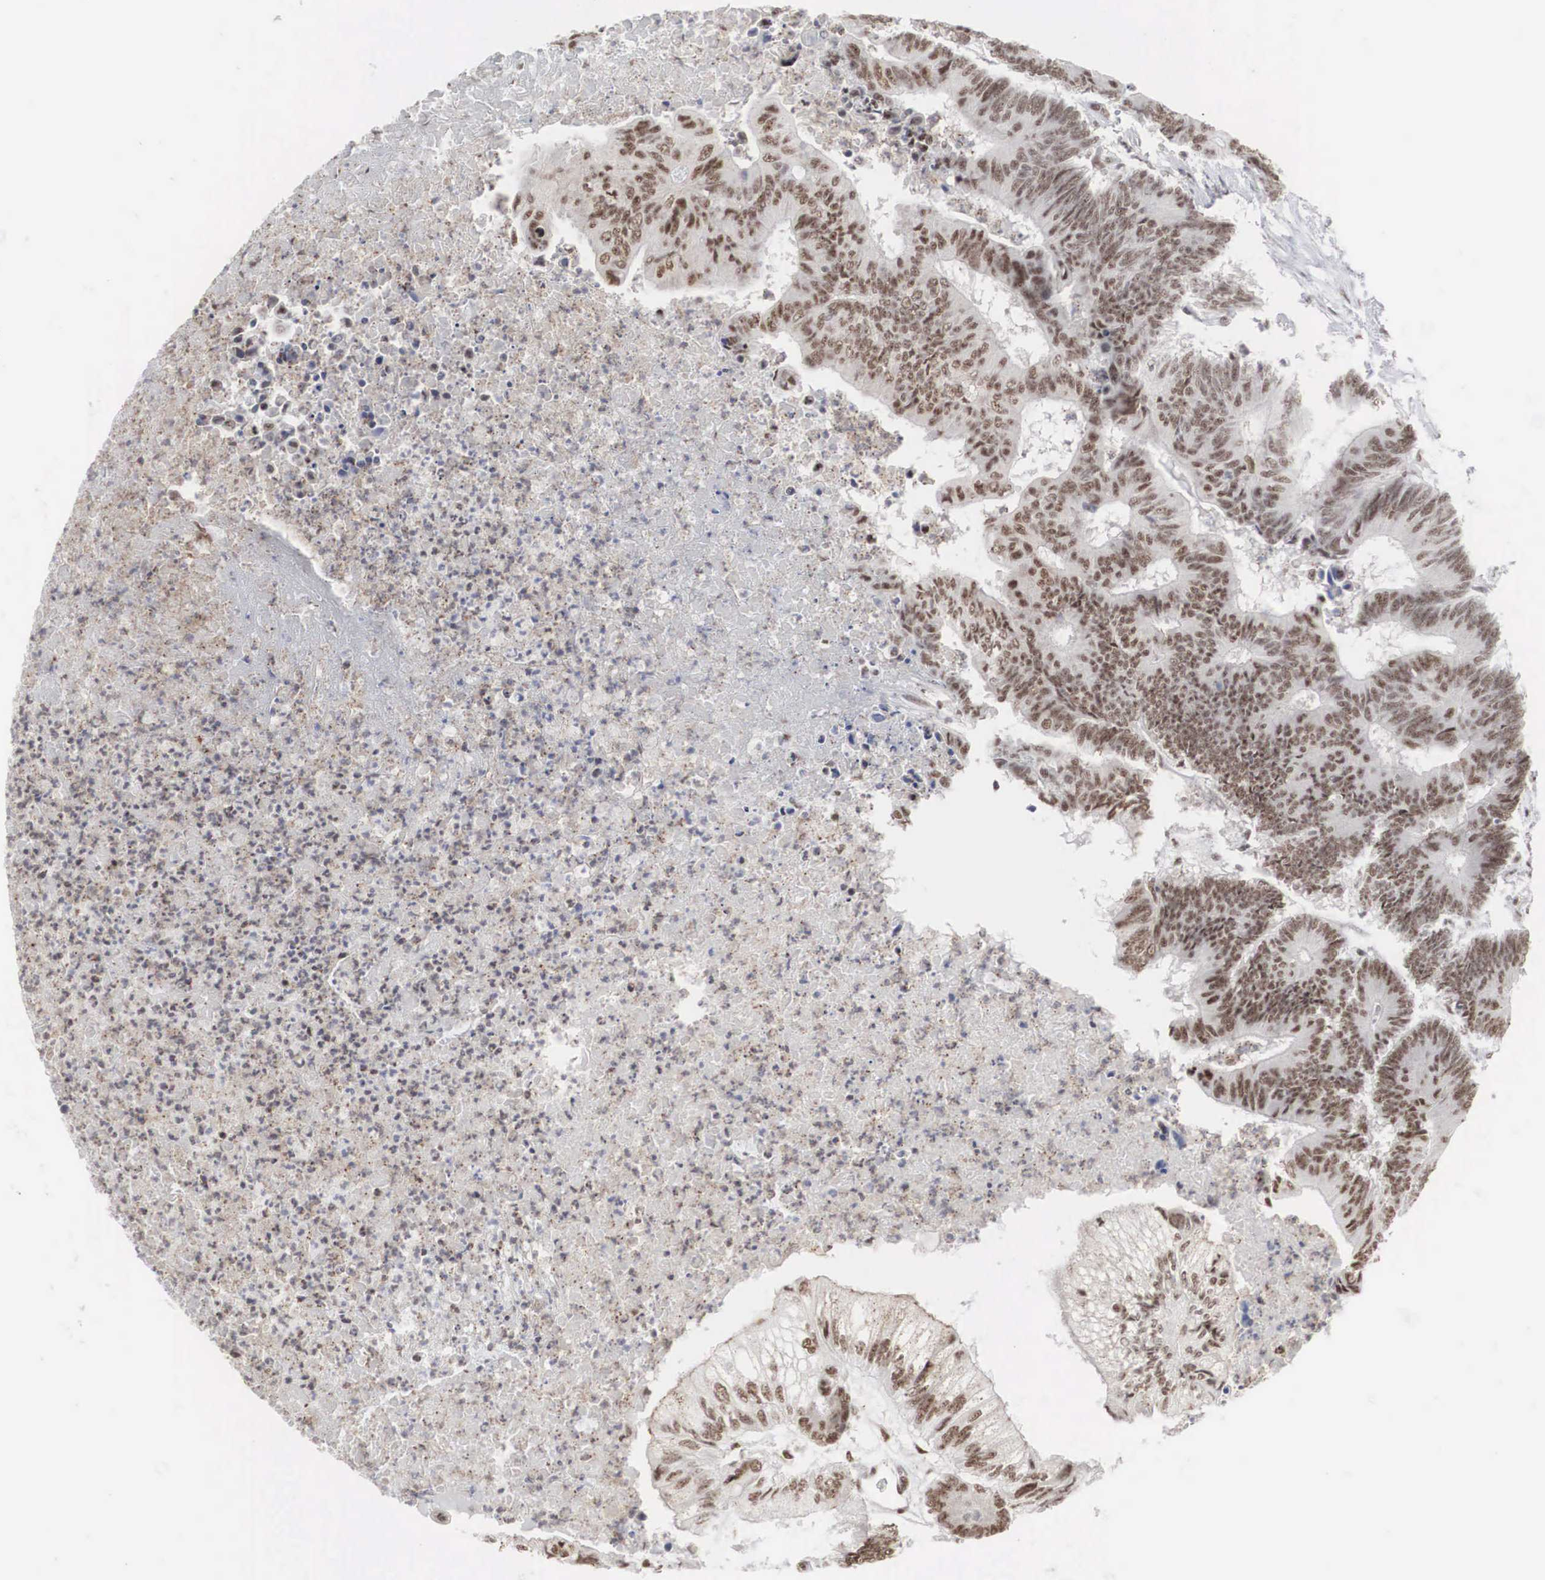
{"staining": {"intensity": "moderate", "quantity": ">75%", "location": "nuclear"}, "tissue": "colorectal cancer", "cell_type": "Tumor cells", "image_type": "cancer", "snomed": [{"axis": "morphology", "description": "Adenocarcinoma, NOS"}, {"axis": "topography", "description": "Colon"}], "caption": "Adenocarcinoma (colorectal) was stained to show a protein in brown. There is medium levels of moderate nuclear positivity in about >75% of tumor cells.", "gene": "AUTS2", "patient": {"sex": "male", "age": 65}}